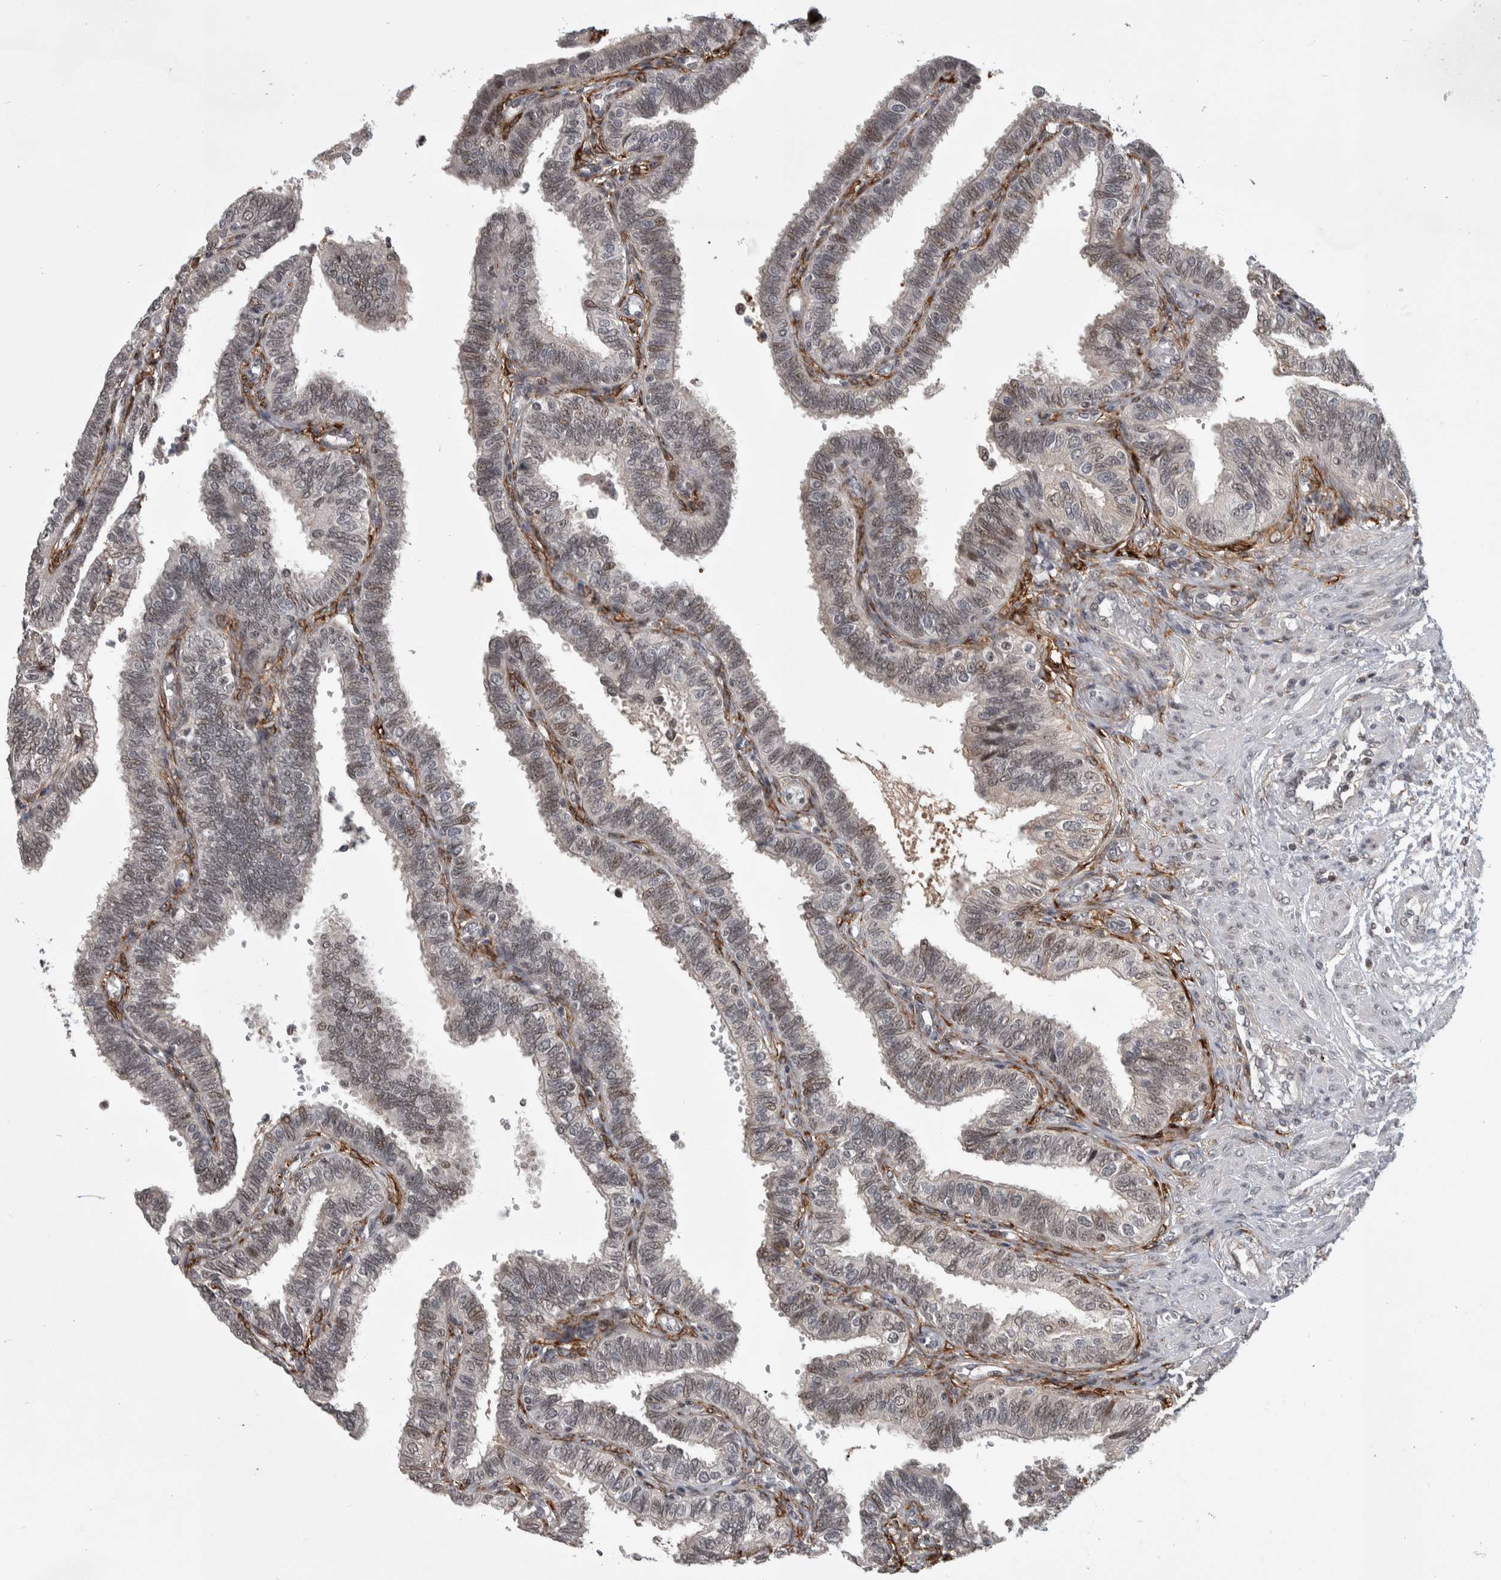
{"staining": {"intensity": "weak", "quantity": "25%-75%", "location": "cytoplasmic/membranous,nuclear"}, "tissue": "fallopian tube", "cell_type": "Glandular cells", "image_type": "normal", "snomed": [{"axis": "morphology", "description": "Normal tissue, NOS"}, {"axis": "topography", "description": "Fallopian tube"}, {"axis": "topography", "description": "Placenta"}], "caption": "A brown stain shows weak cytoplasmic/membranous,nuclear expression of a protein in glandular cells of unremarkable human fallopian tube.", "gene": "ZSCAN21", "patient": {"sex": "female", "age": 34}}